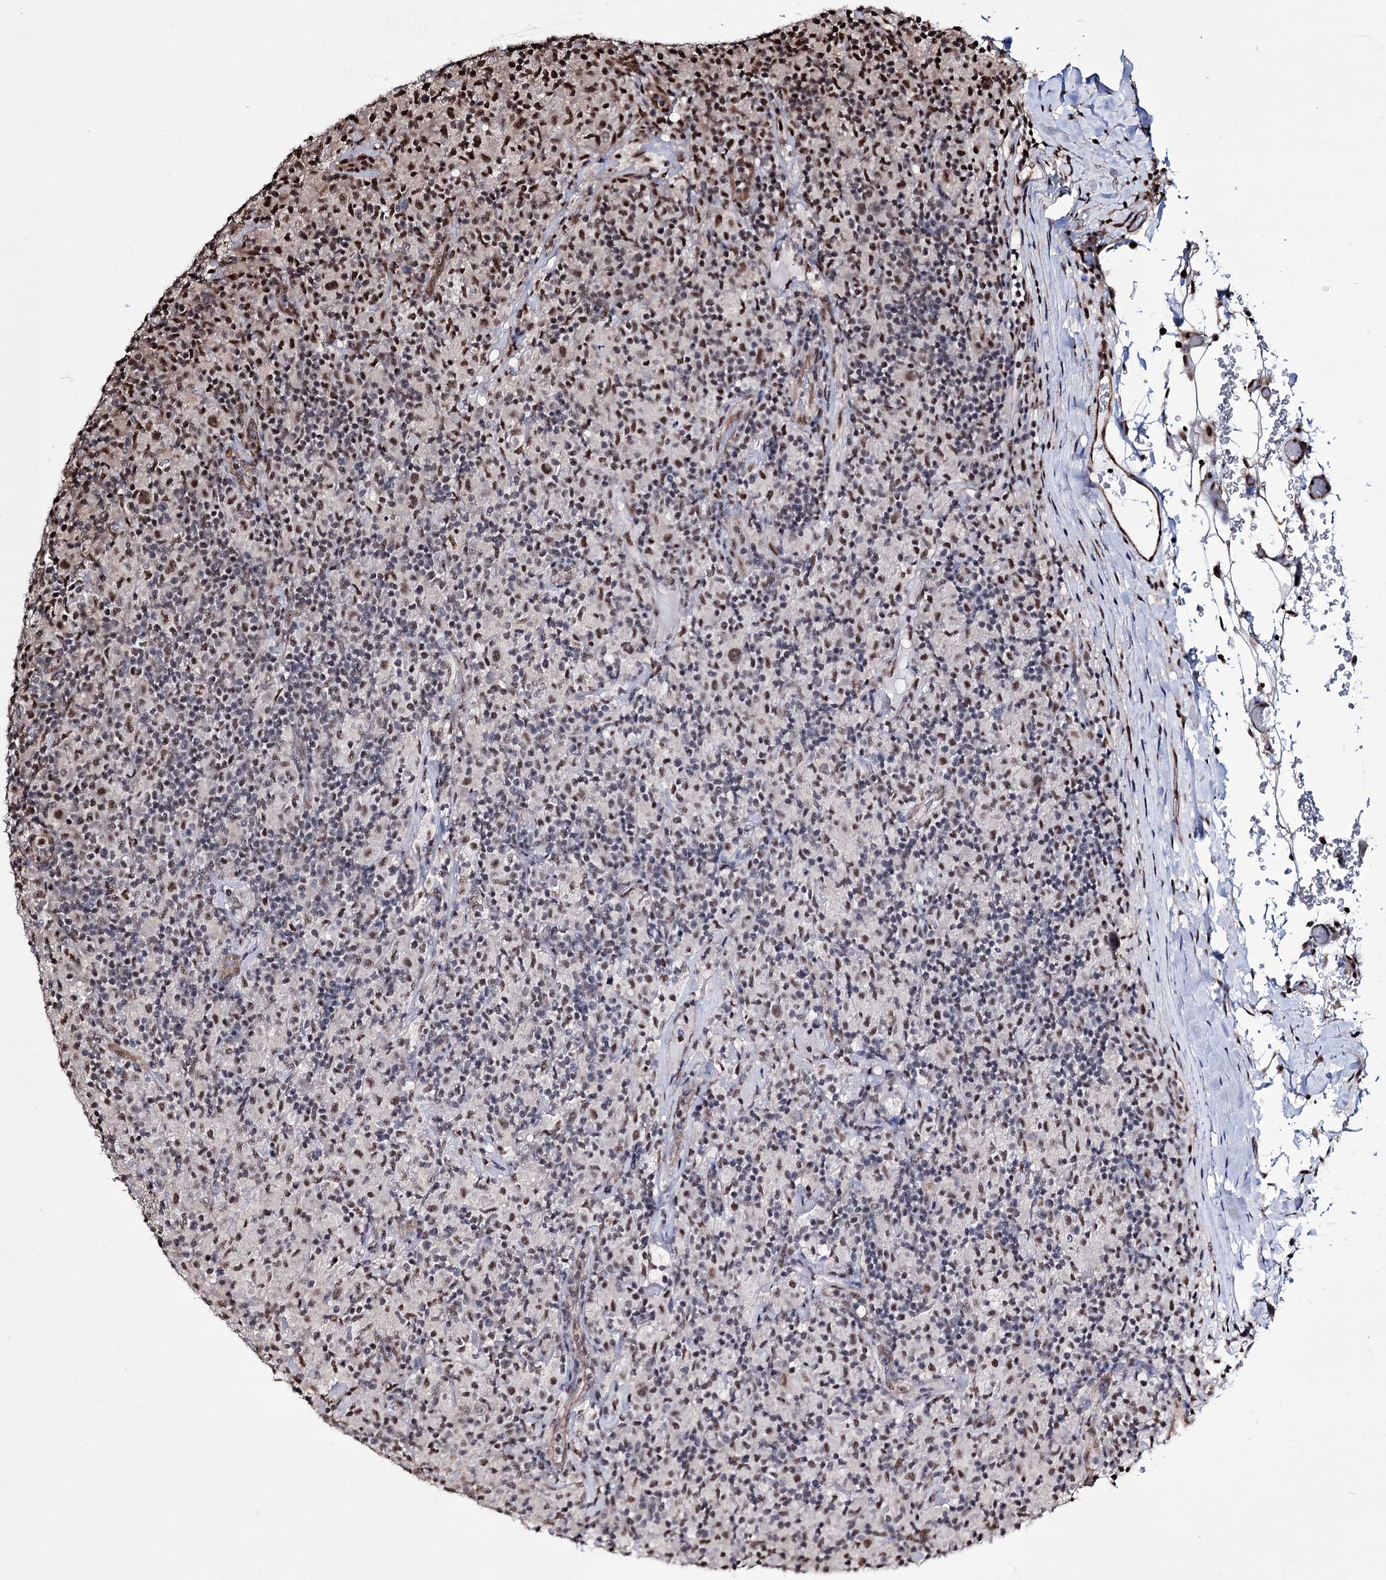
{"staining": {"intensity": "moderate", "quantity": "25%-75%", "location": "nuclear"}, "tissue": "lymphoma", "cell_type": "Tumor cells", "image_type": "cancer", "snomed": [{"axis": "morphology", "description": "Hodgkin's disease, NOS"}, {"axis": "topography", "description": "Lymph node"}], "caption": "Brown immunohistochemical staining in lymphoma reveals moderate nuclear expression in approximately 25%-75% of tumor cells. Immunohistochemistry (ihc) stains the protein in brown and the nuclei are stained blue.", "gene": "CHMP7", "patient": {"sex": "male", "age": 70}}